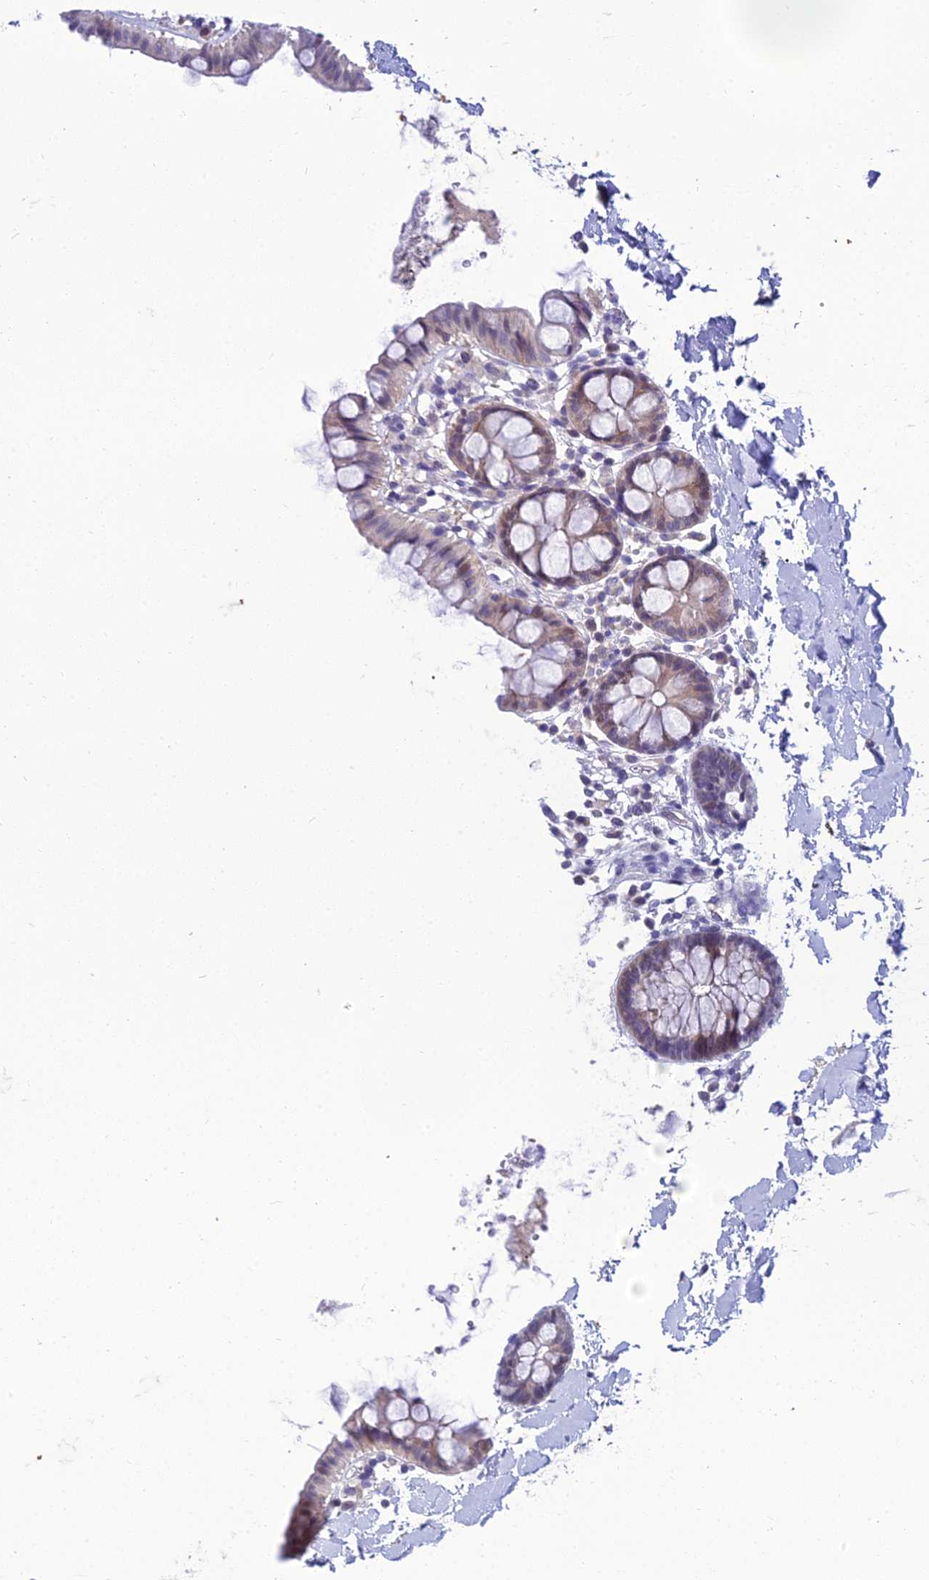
{"staining": {"intensity": "negative", "quantity": "none", "location": "none"}, "tissue": "colon", "cell_type": "Endothelial cells", "image_type": "normal", "snomed": [{"axis": "morphology", "description": "Normal tissue, NOS"}, {"axis": "topography", "description": "Colon"}], "caption": "Endothelial cells show no significant positivity in benign colon. (Stains: DAB IHC with hematoxylin counter stain, Microscopy: brightfield microscopy at high magnification).", "gene": "ZMIZ1", "patient": {"sex": "male", "age": 75}}